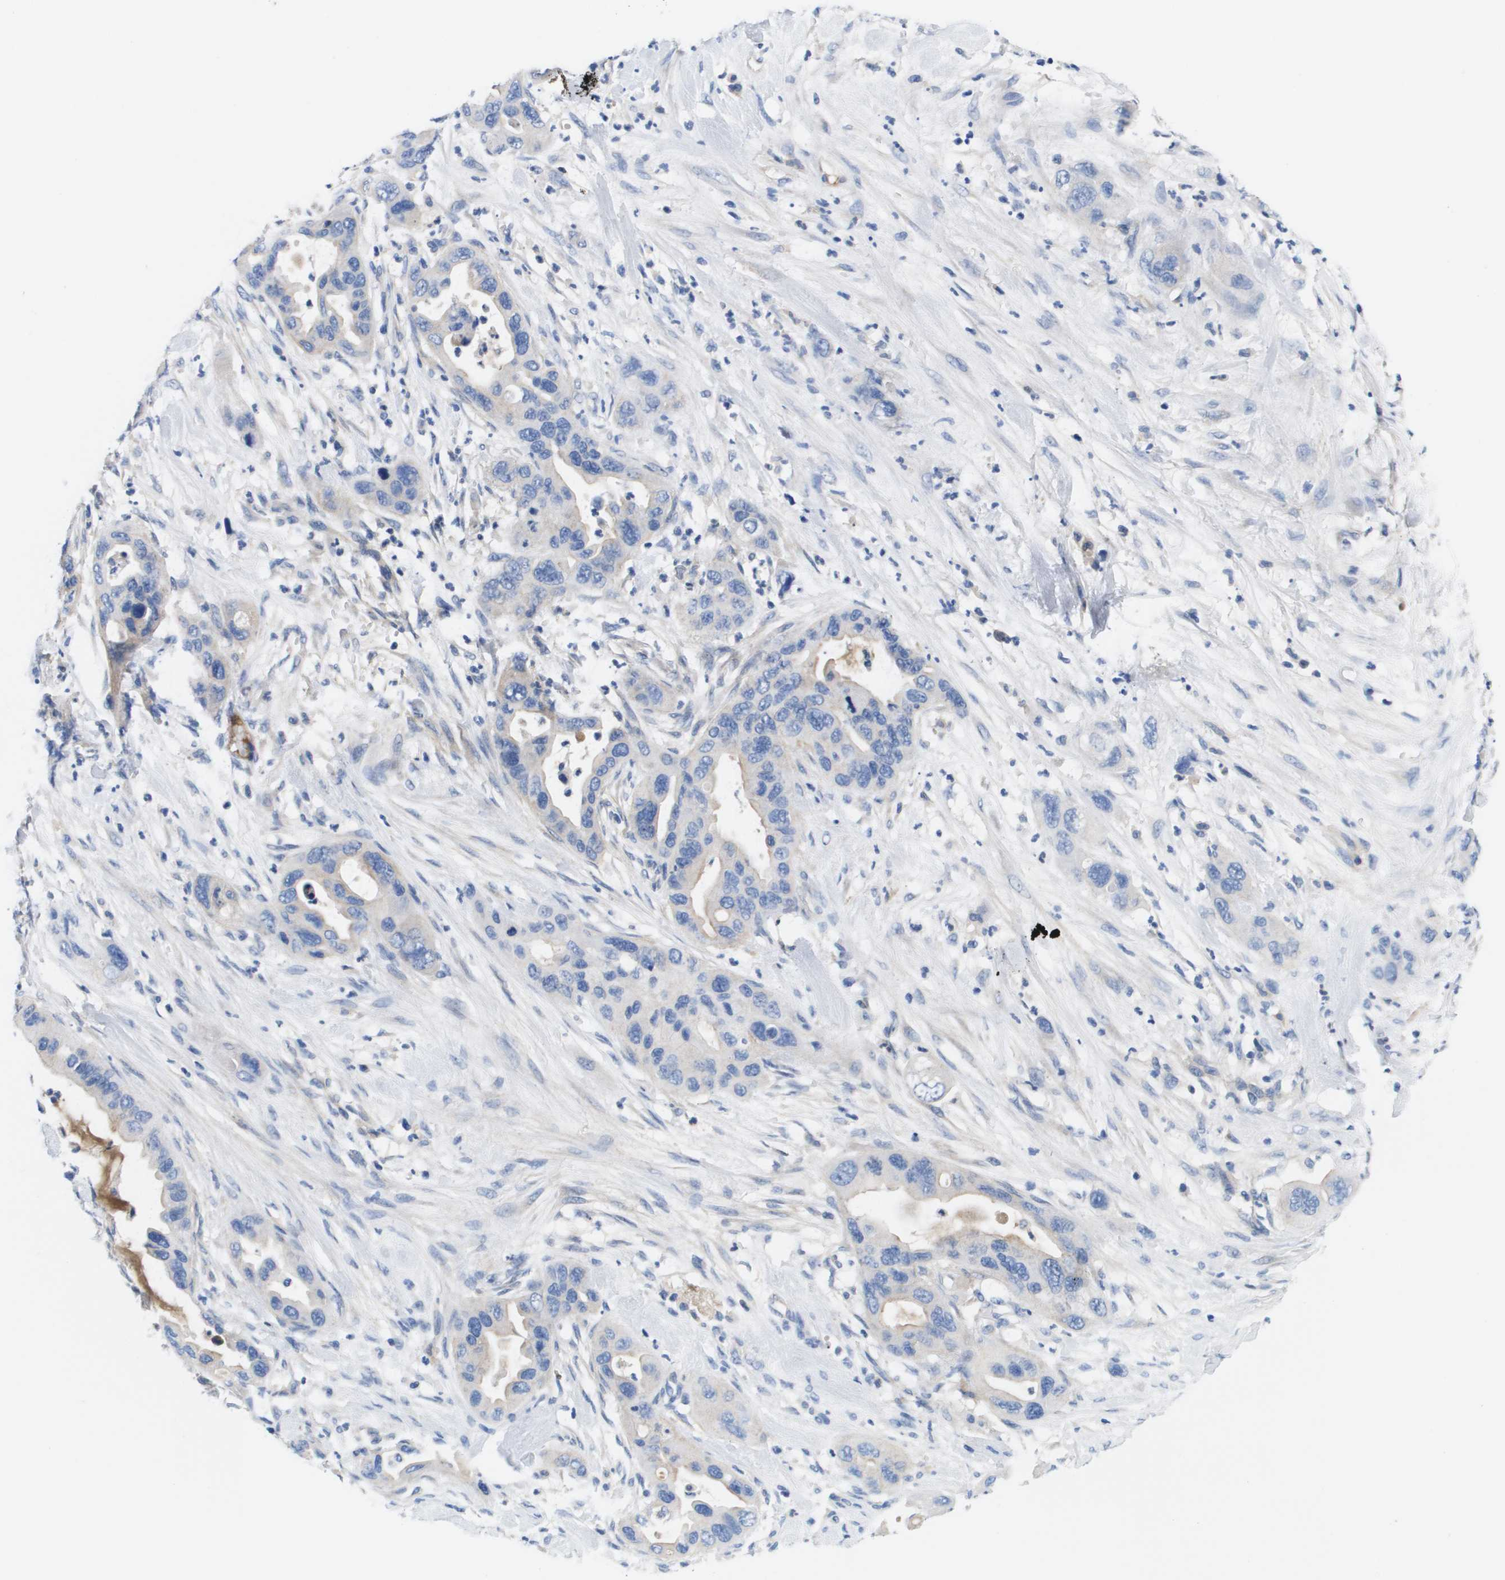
{"staining": {"intensity": "negative", "quantity": "none", "location": "none"}, "tissue": "pancreatic cancer", "cell_type": "Tumor cells", "image_type": "cancer", "snomed": [{"axis": "morphology", "description": "Normal tissue, NOS"}, {"axis": "morphology", "description": "Adenocarcinoma, NOS"}, {"axis": "topography", "description": "Pancreas"}], "caption": "The histopathology image shows no staining of tumor cells in adenocarcinoma (pancreatic).", "gene": "APOA1", "patient": {"sex": "female", "age": 71}}